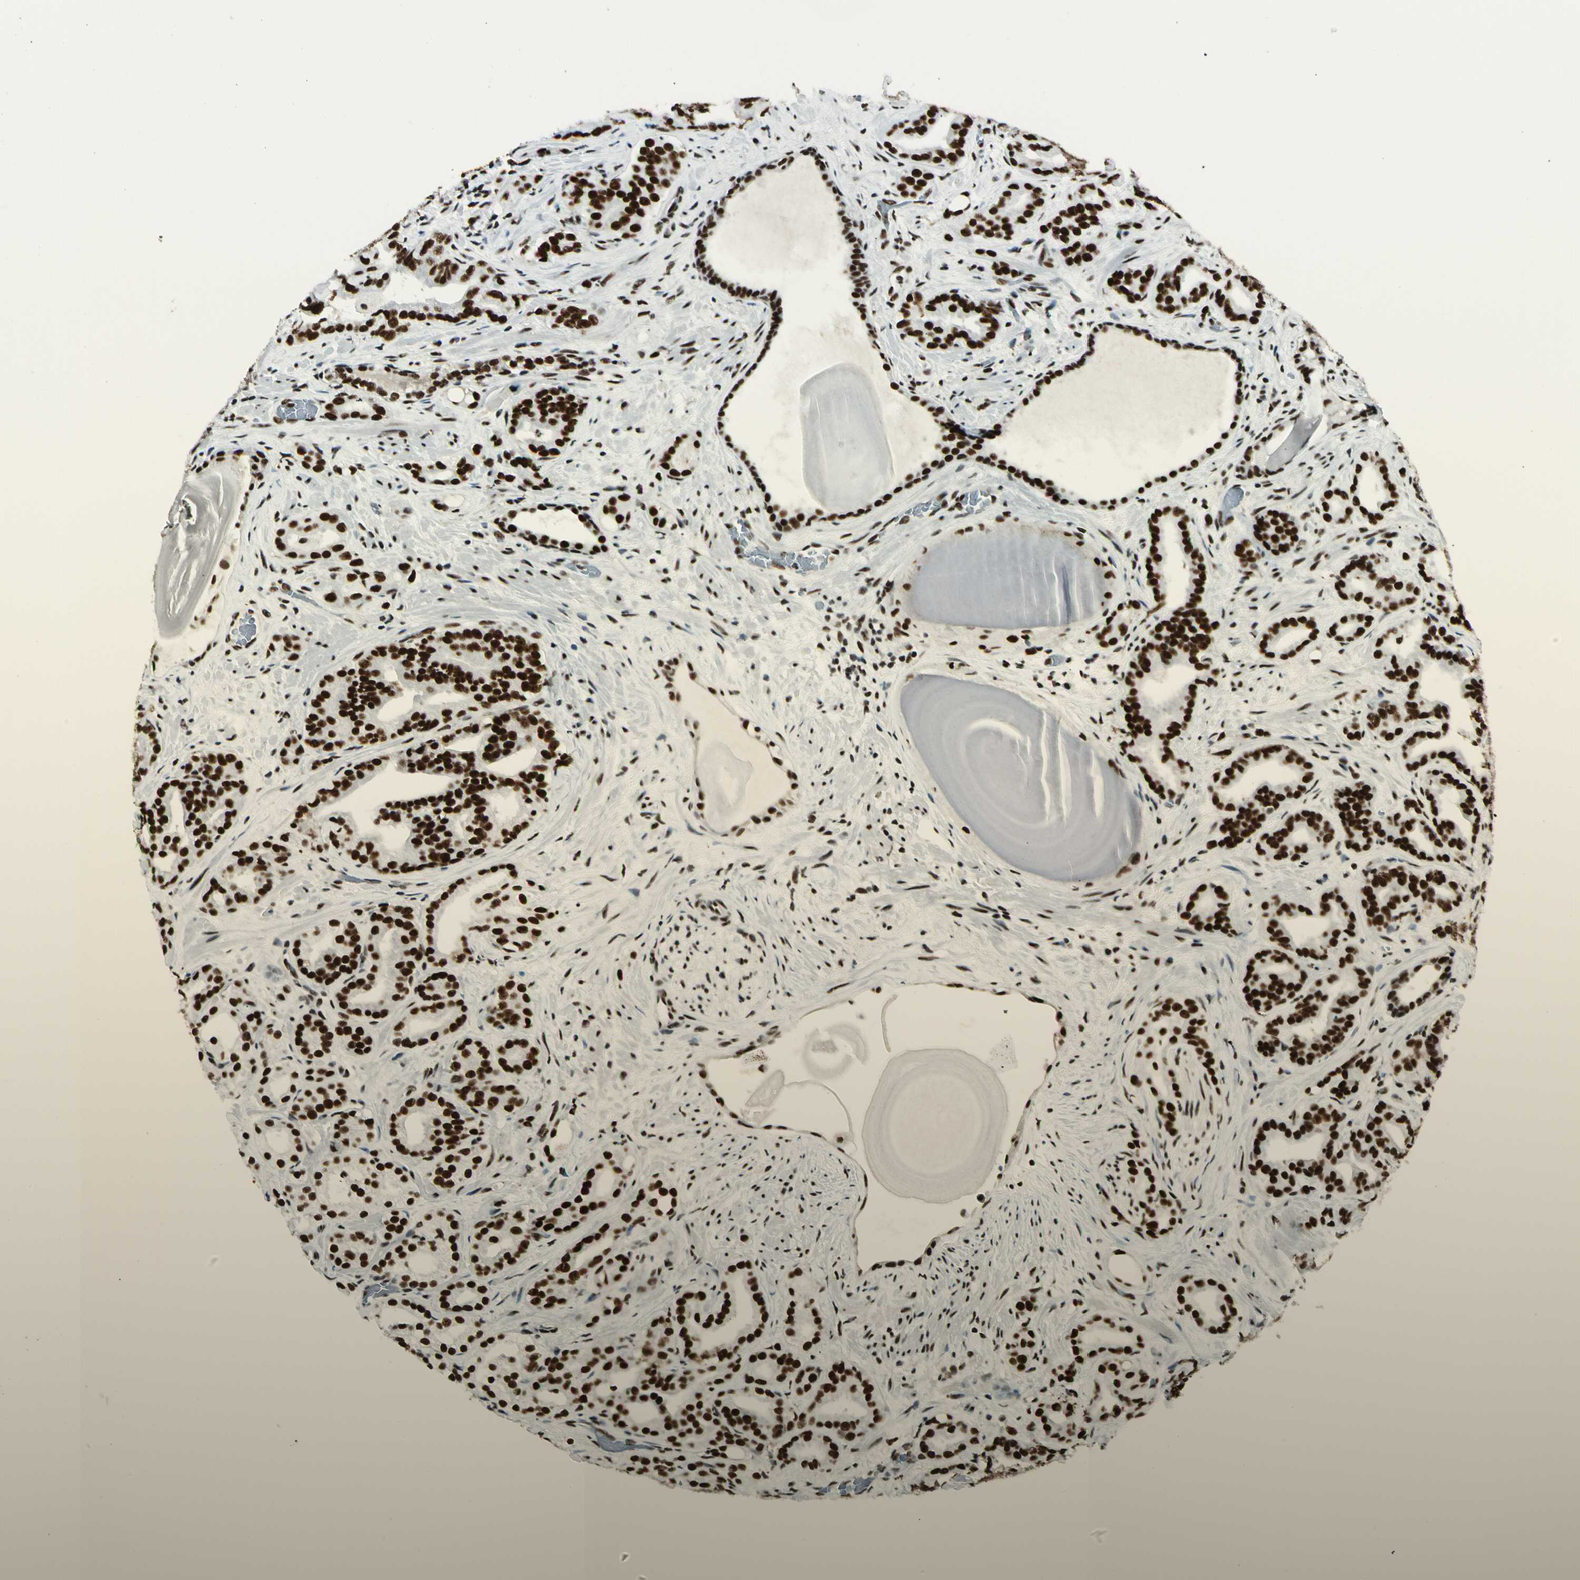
{"staining": {"intensity": "strong", "quantity": ">75%", "location": "nuclear"}, "tissue": "prostate cancer", "cell_type": "Tumor cells", "image_type": "cancer", "snomed": [{"axis": "morphology", "description": "Adenocarcinoma, Low grade"}, {"axis": "topography", "description": "Prostate"}], "caption": "Prostate cancer (low-grade adenocarcinoma) was stained to show a protein in brown. There is high levels of strong nuclear staining in approximately >75% of tumor cells.", "gene": "CCAR1", "patient": {"sex": "male", "age": 63}}